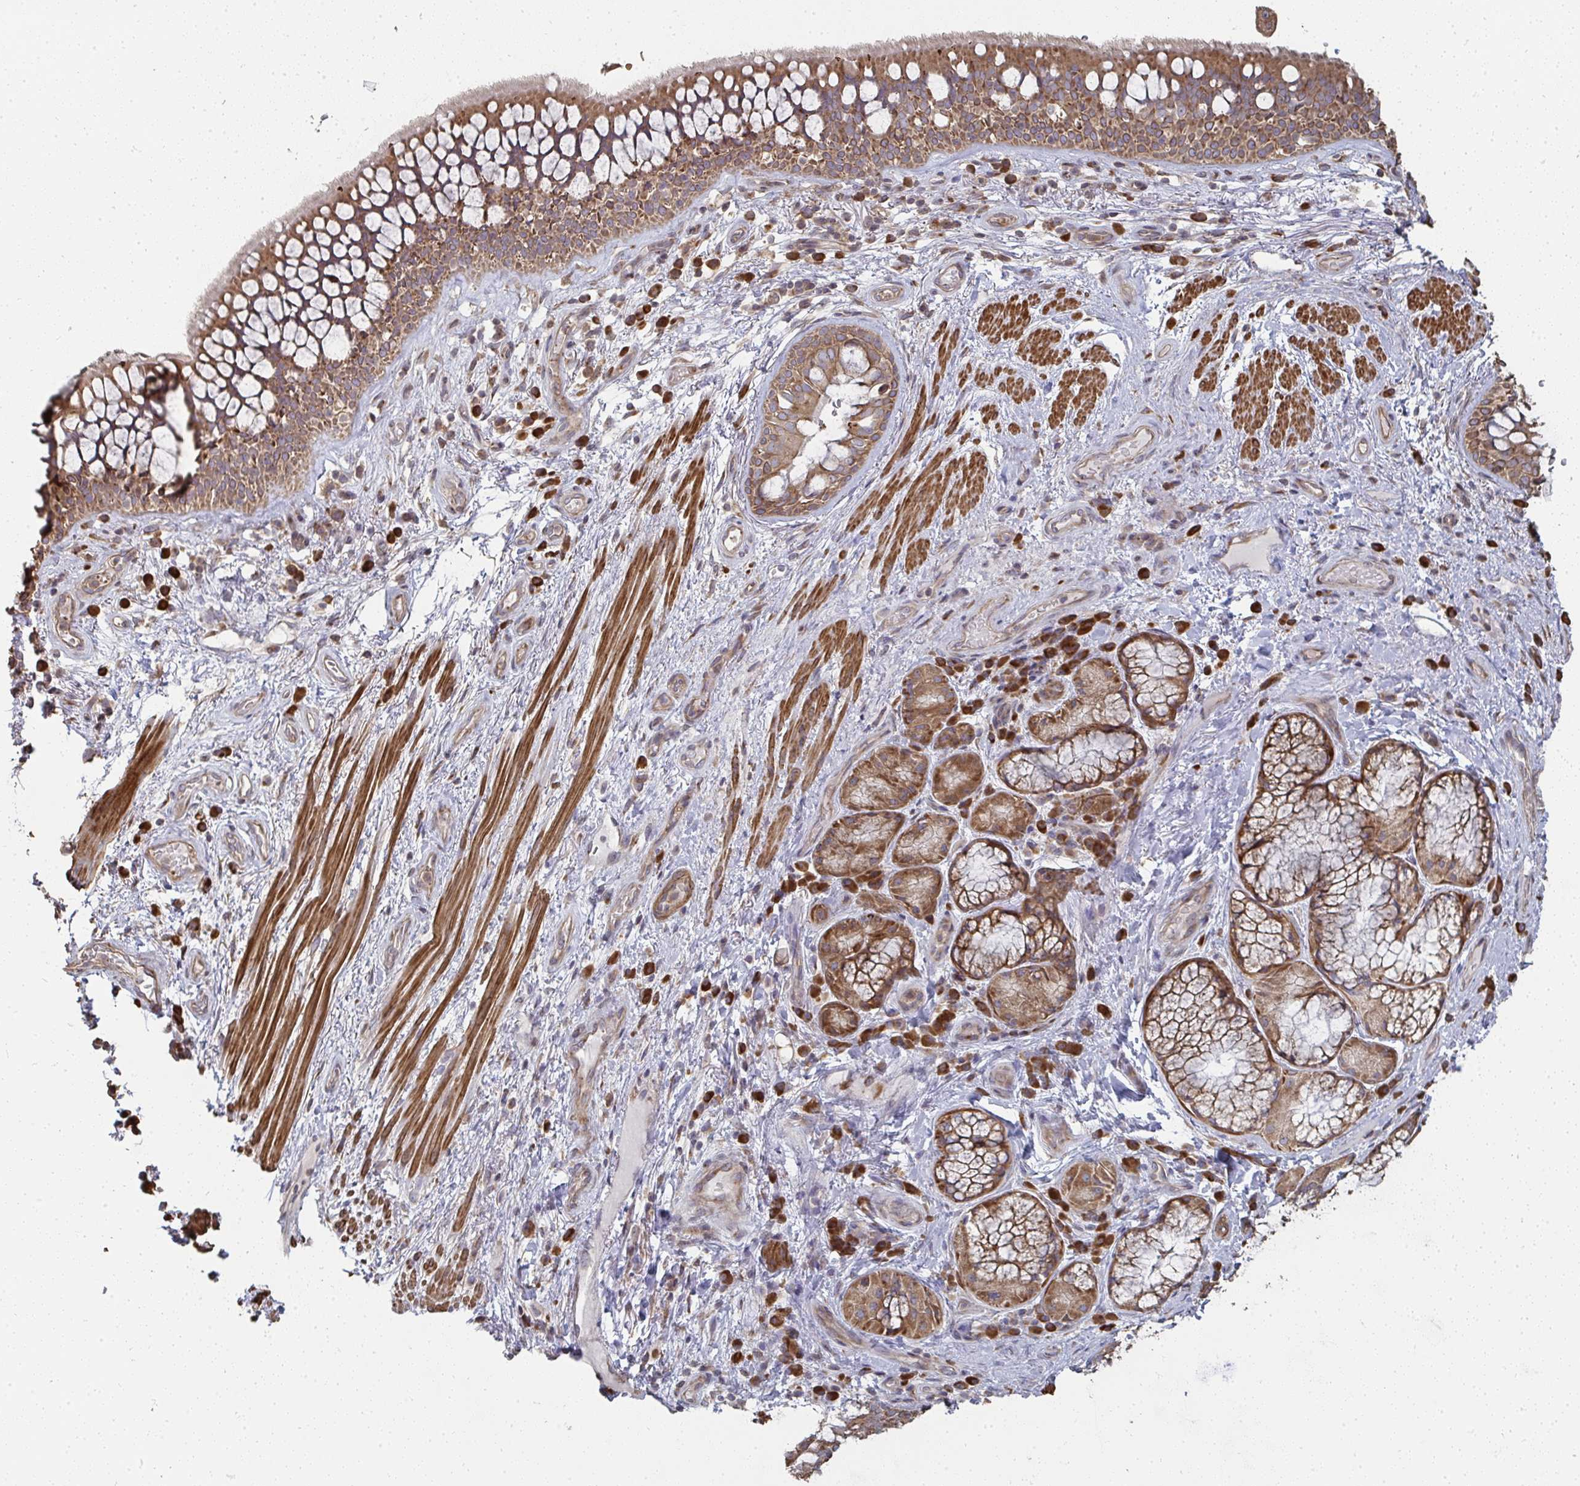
{"staining": {"intensity": "weak", "quantity": "<25%", "location": "cytoplasmic/membranous"}, "tissue": "soft tissue", "cell_type": "Fibroblasts", "image_type": "normal", "snomed": [{"axis": "morphology", "description": "Normal tissue, NOS"}, {"axis": "topography", "description": "Cartilage tissue"}, {"axis": "topography", "description": "Bronchus"}], "caption": "High power microscopy image of an IHC image of benign soft tissue, revealing no significant staining in fibroblasts.", "gene": "ZFYVE28", "patient": {"sex": "male", "age": 64}}